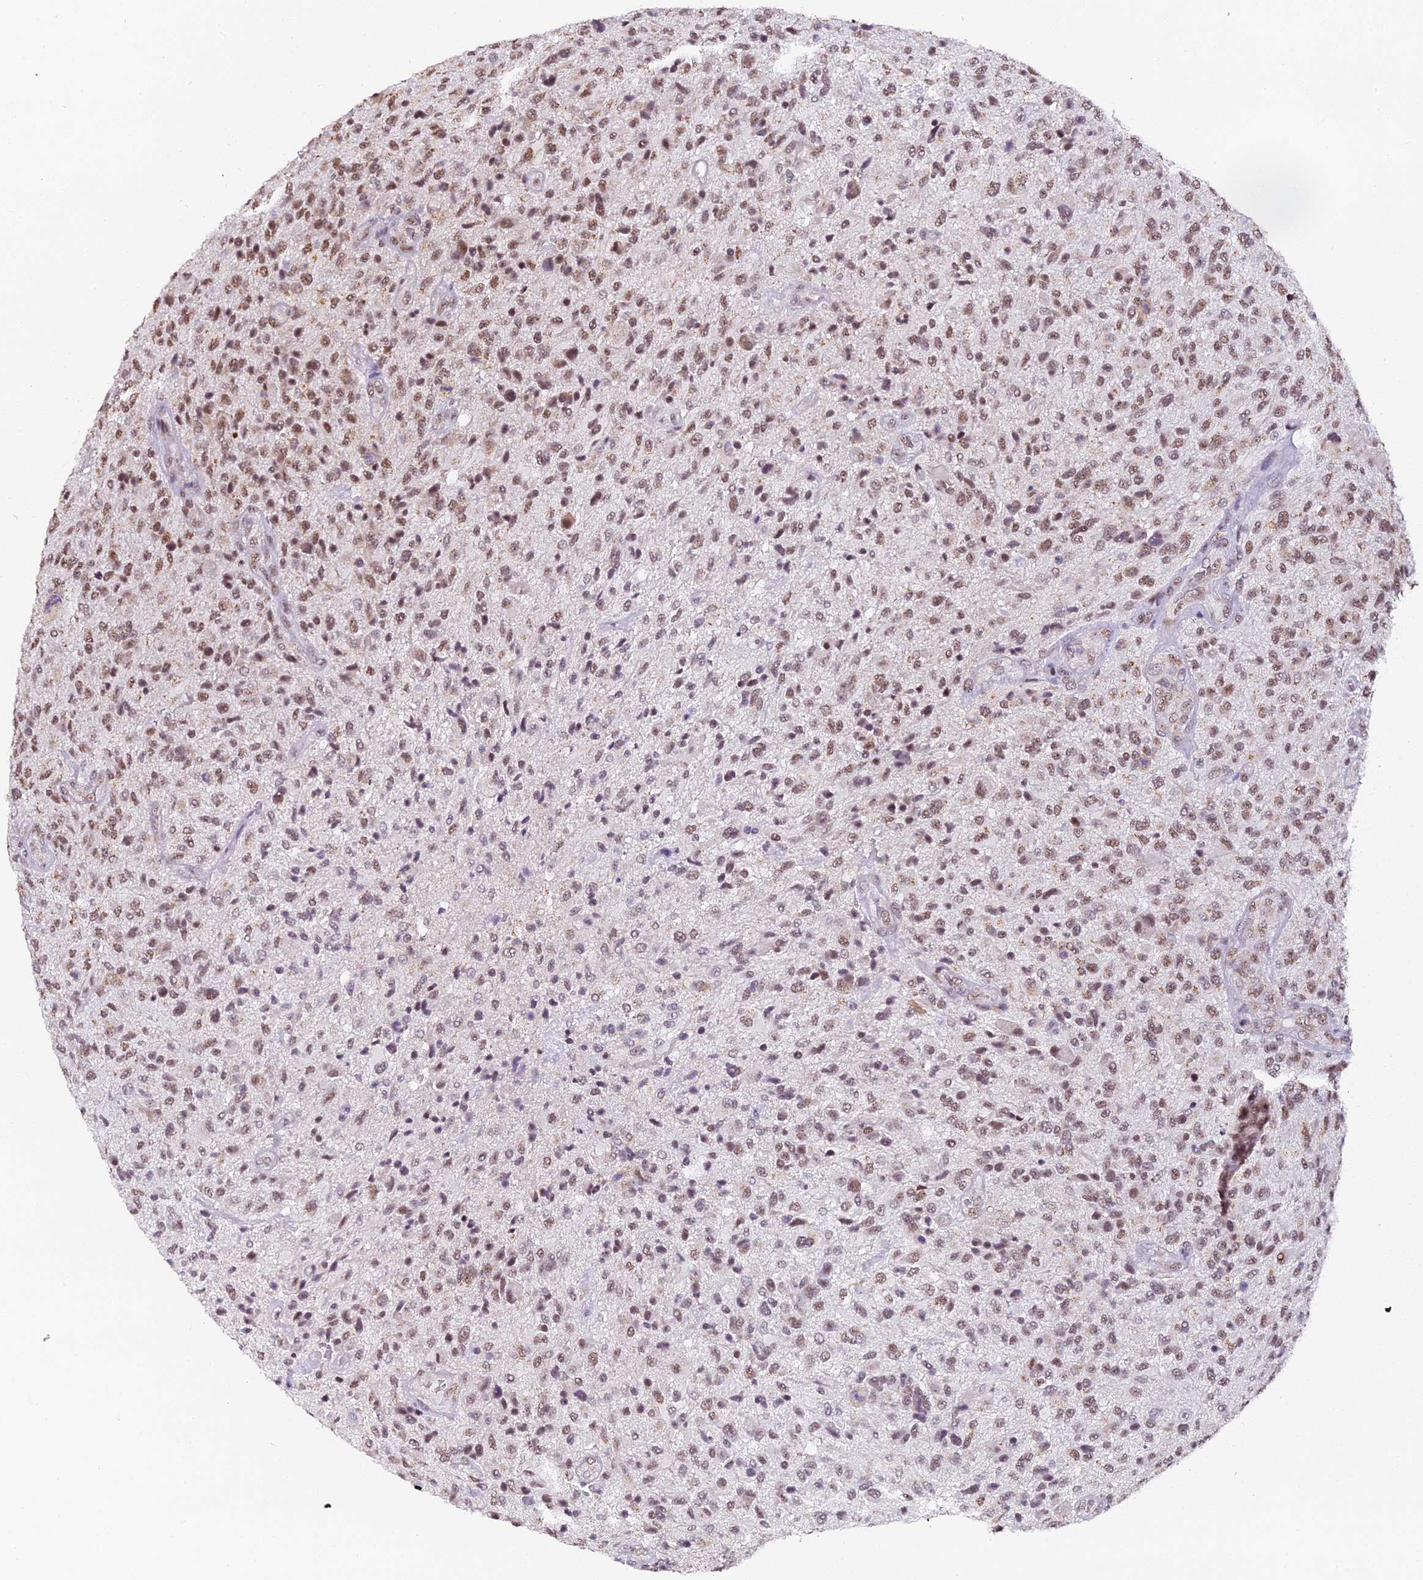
{"staining": {"intensity": "moderate", "quantity": ">75%", "location": "nuclear"}, "tissue": "glioma", "cell_type": "Tumor cells", "image_type": "cancer", "snomed": [{"axis": "morphology", "description": "Glioma, malignant, High grade"}, {"axis": "topography", "description": "Brain"}], "caption": "Tumor cells reveal medium levels of moderate nuclear staining in about >75% of cells in human glioma.", "gene": "NCBP1", "patient": {"sex": "male", "age": 47}}